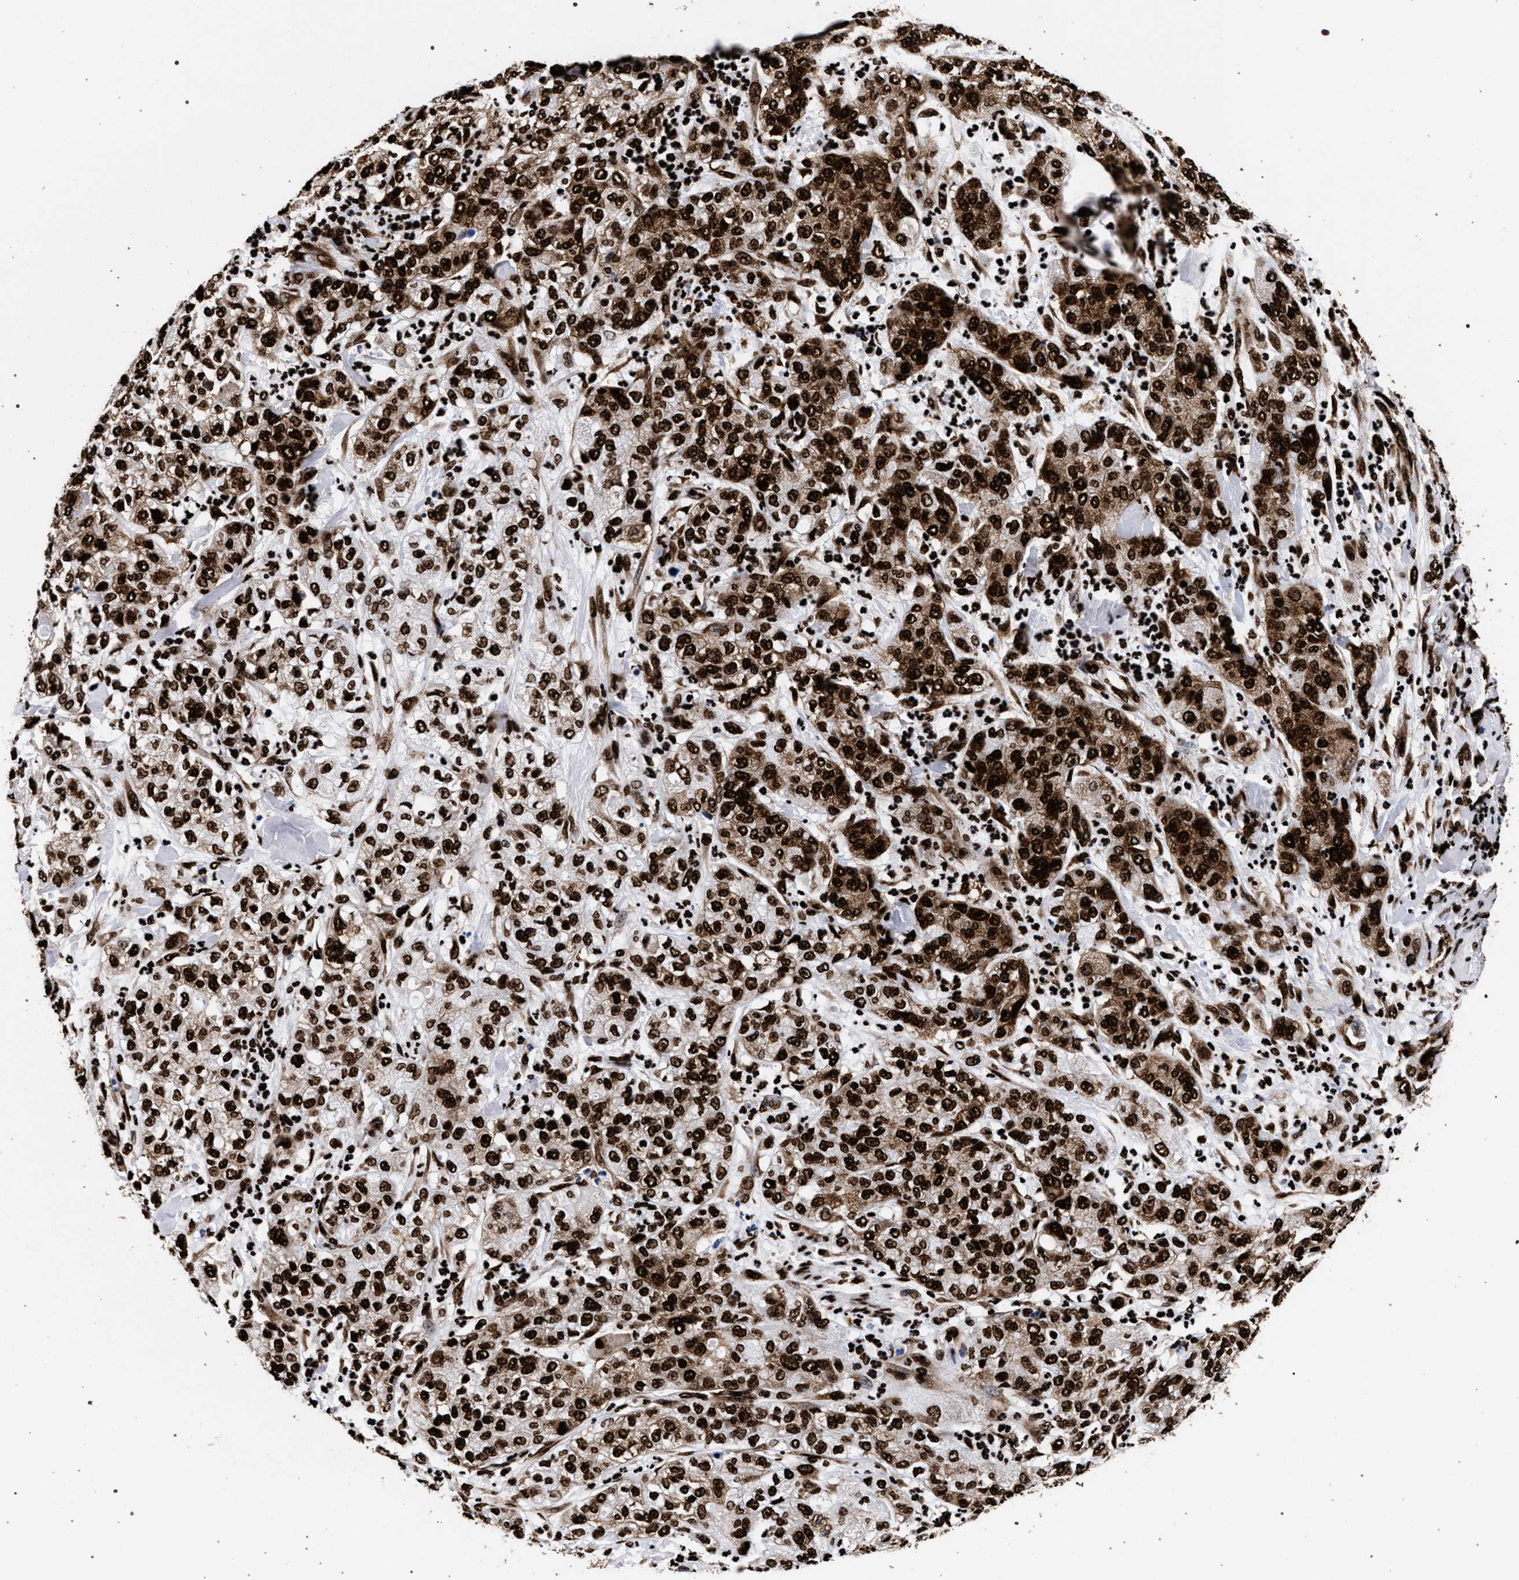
{"staining": {"intensity": "strong", "quantity": ">75%", "location": "cytoplasmic/membranous,nuclear"}, "tissue": "pancreatic cancer", "cell_type": "Tumor cells", "image_type": "cancer", "snomed": [{"axis": "morphology", "description": "Adenocarcinoma, NOS"}, {"axis": "topography", "description": "Pancreas"}], "caption": "Tumor cells display high levels of strong cytoplasmic/membranous and nuclear expression in approximately >75% of cells in adenocarcinoma (pancreatic).", "gene": "HNRNPA1", "patient": {"sex": "female", "age": 78}}